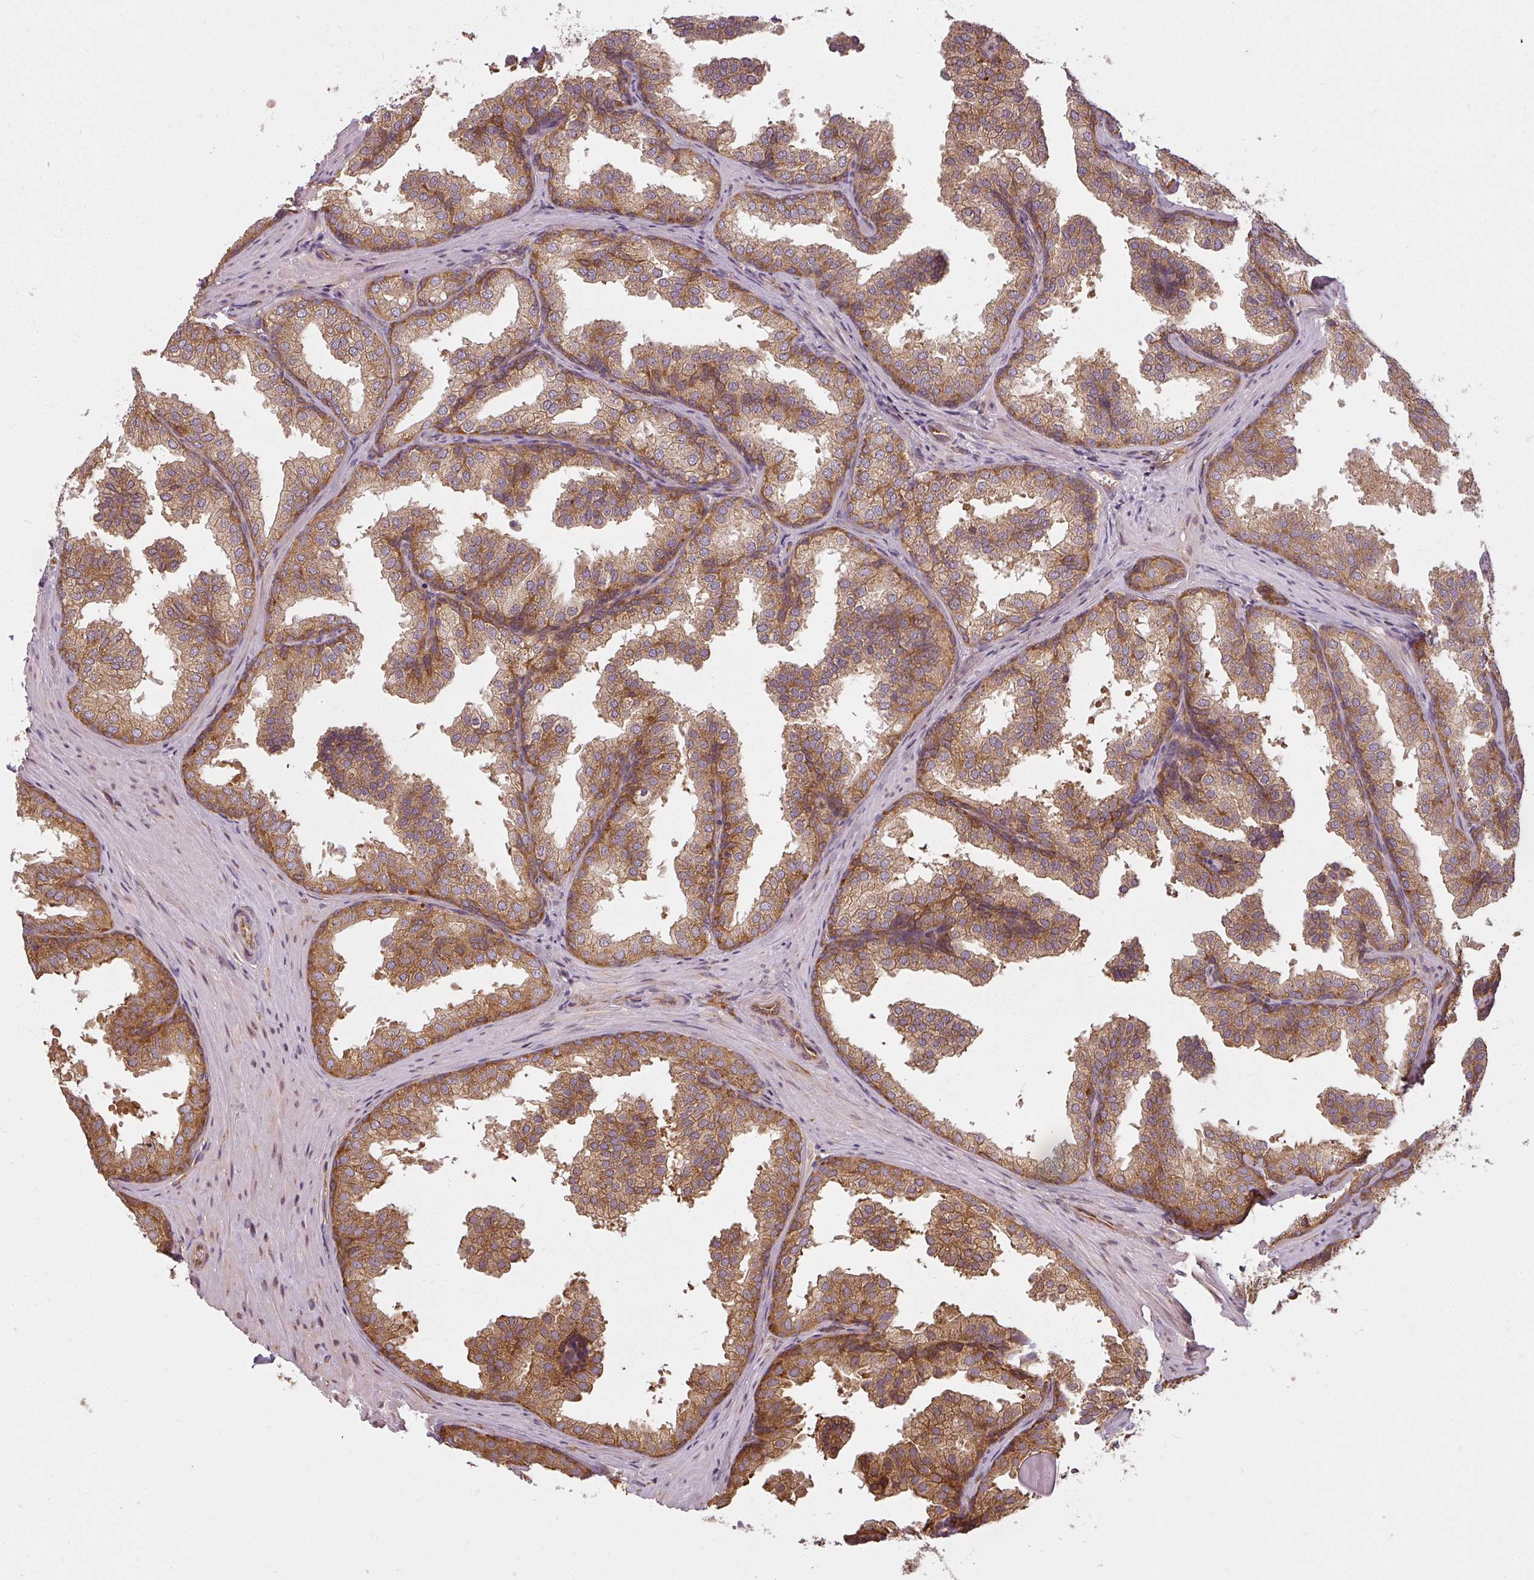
{"staining": {"intensity": "moderate", "quantity": ">75%", "location": "cytoplasmic/membranous"}, "tissue": "prostate", "cell_type": "Glandular cells", "image_type": "normal", "snomed": [{"axis": "morphology", "description": "Normal tissue, NOS"}, {"axis": "topography", "description": "Prostate"}], "caption": "About >75% of glandular cells in normal human prostate show moderate cytoplasmic/membranous protein positivity as visualized by brown immunohistochemical staining.", "gene": "RPL24", "patient": {"sex": "male", "age": 37}}